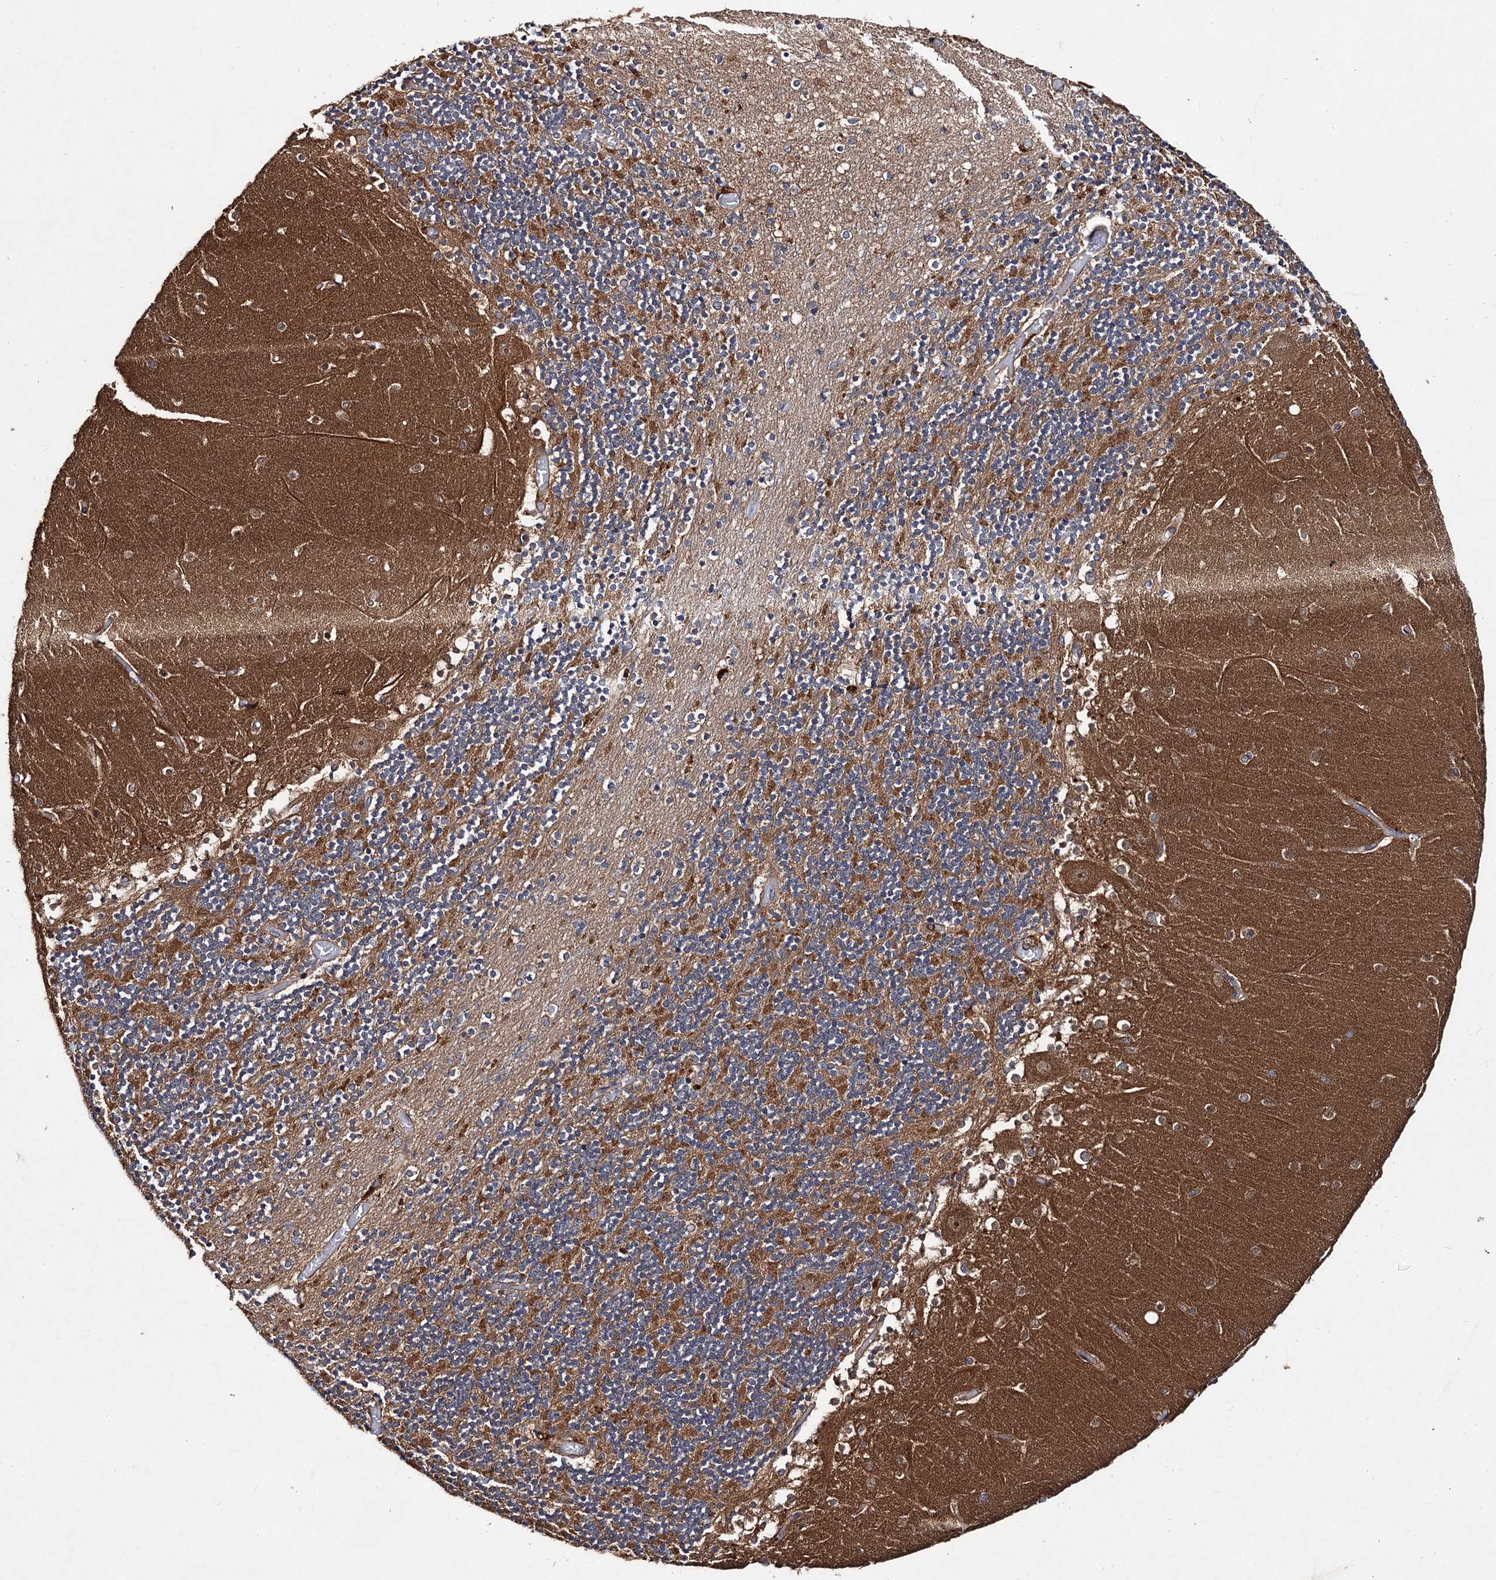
{"staining": {"intensity": "moderate", "quantity": "25%-75%", "location": "cytoplasmic/membranous"}, "tissue": "cerebellum", "cell_type": "Cells in granular layer", "image_type": "normal", "snomed": [{"axis": "morphology", "description": "Normal tissue, NOS"}, {"axis": "topography", "description": "Cerebellum"}], "caption": "Immunohistochemistry (IHC) of unremarkable human cerebellum reveals medium levels of moderate cytoplasmic/membranous staining in about 25%-75% of cells in granular layer.", "gene": "VPS29", "patient": {"sex": "female", "age": 28}}